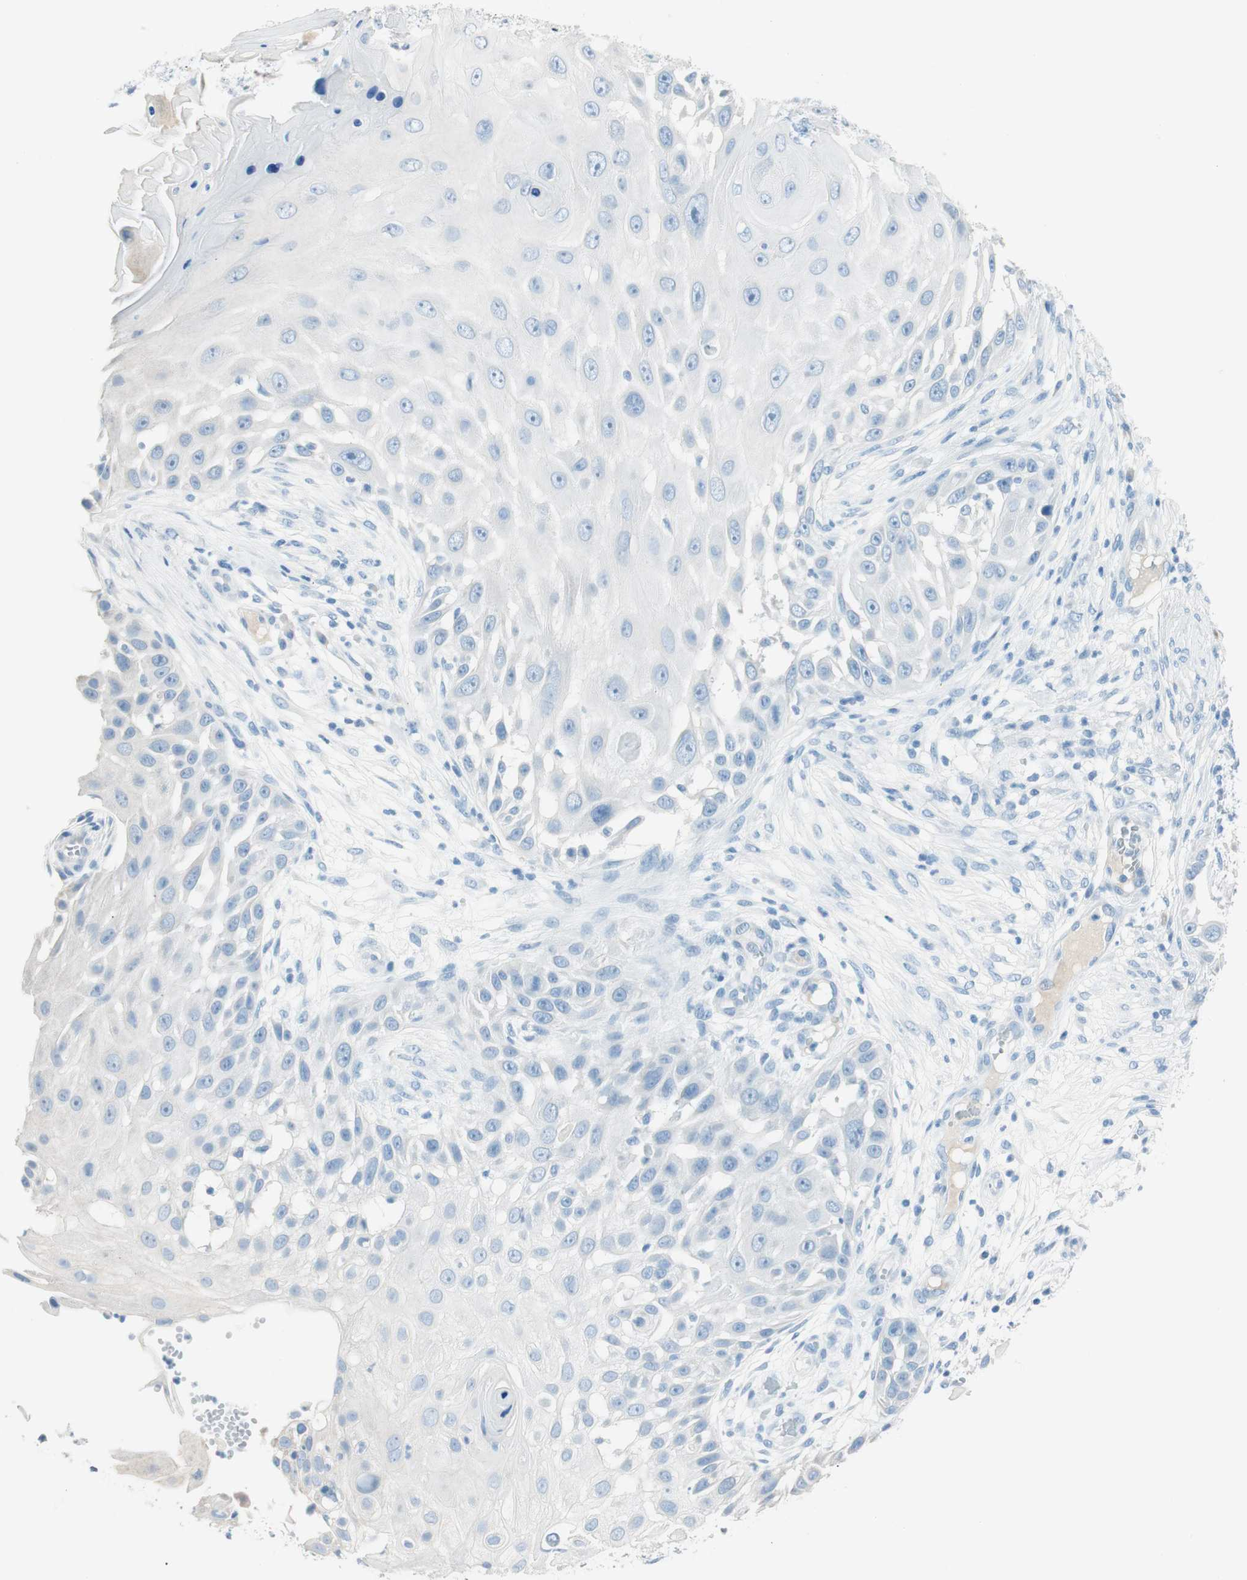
{"staining": {"intensity": "negative", "quantity": "none", "location": "none"}, "tissue": "skin cancer", "cell_type": "Tumor cells", "image_type": "cancer", "snomed": [{"axis": "morphology", "description": "Squamous cell carcinoma, NOS"}, {"axis": "topography", "description": "Skin"}], "caption": "The photomicrograph reveals no significant expression in tumor cells of skin cancer.", "gene": "TNFRSF13C", "patient": {"sex": "female", "age": 44}}